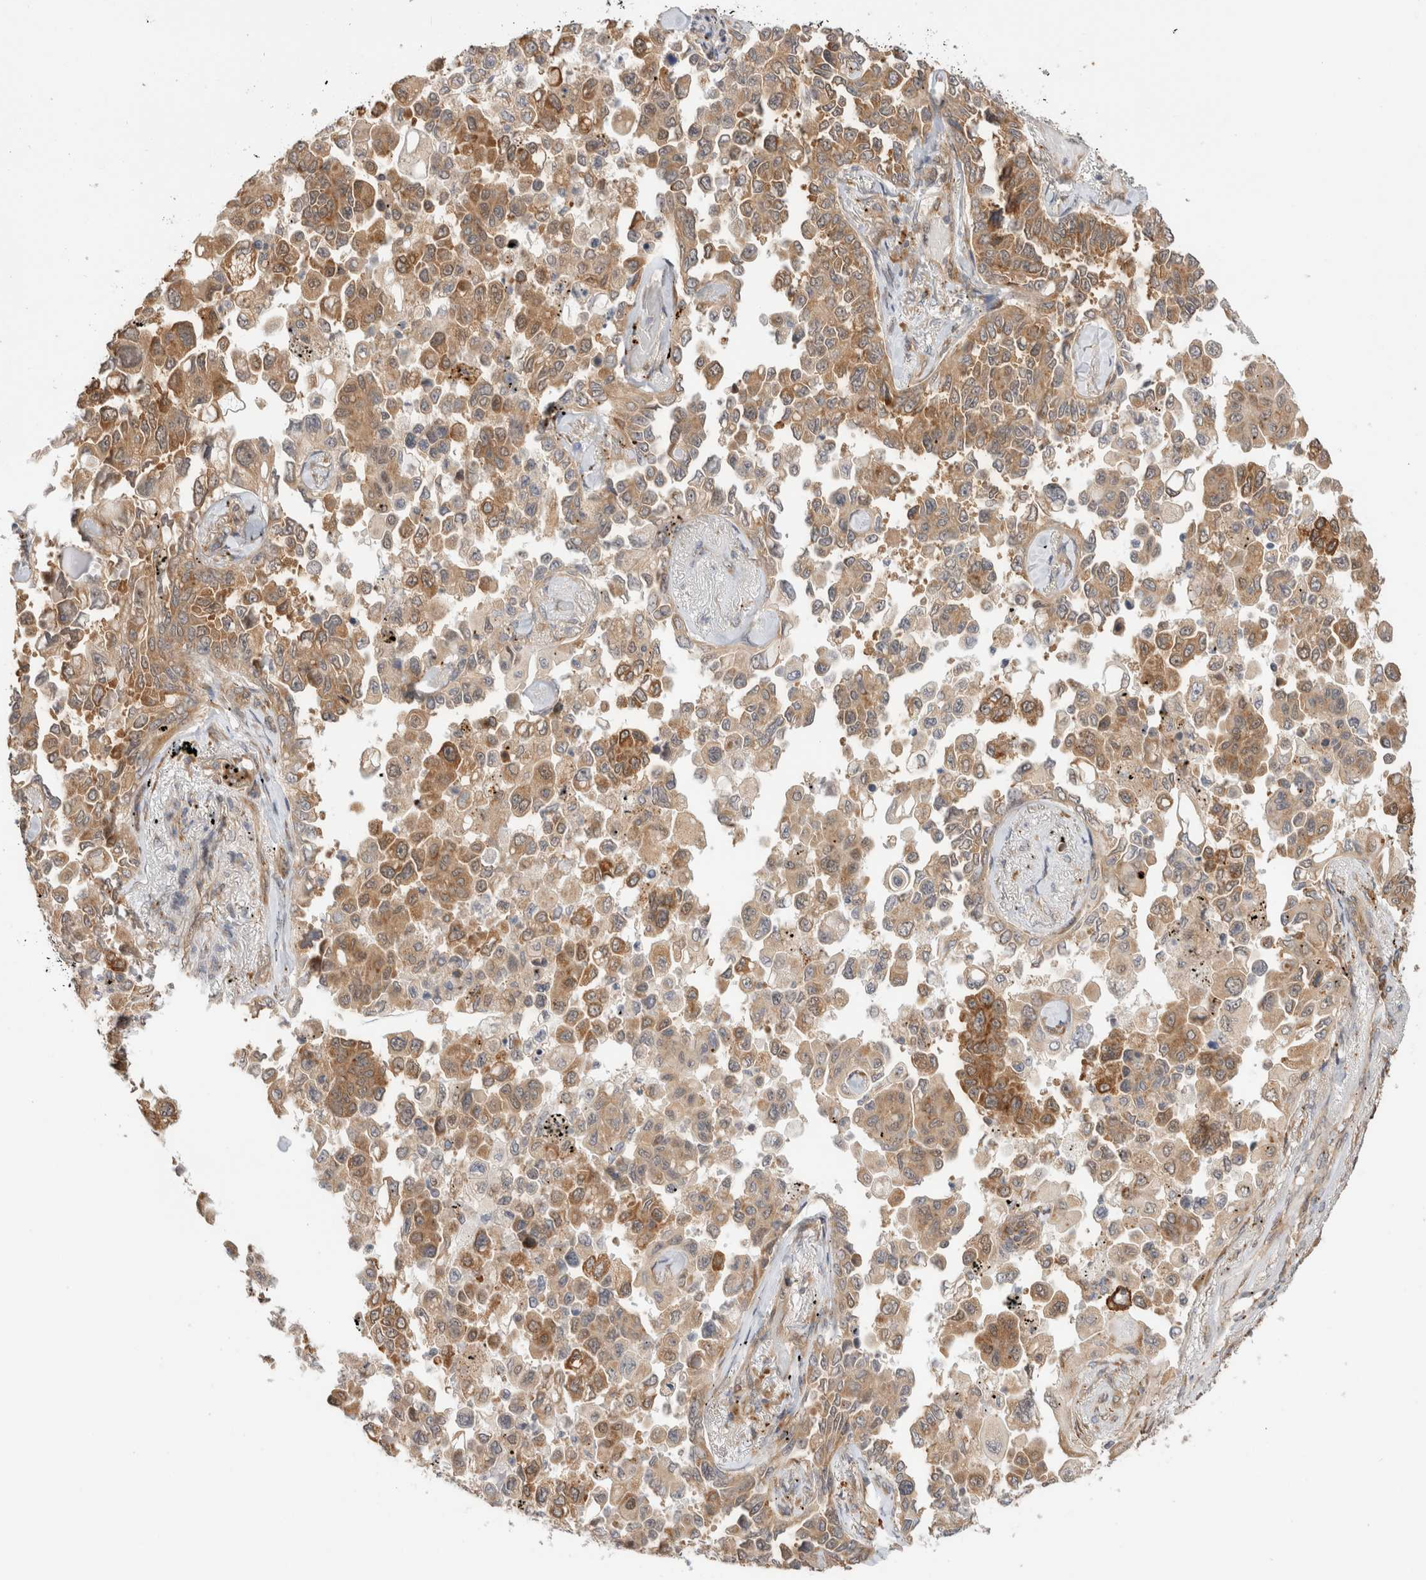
{"staining": {"intensity": "moderate", "quantity": ">75%", "location": "cytoplasmic/membranous"}, "tissue": "lung cancer", "cell_type": "Tumor cells", "image_type": "cancer", "snomed": [{"axis": "morphology", "description": "Adenocarcinoma, NOS"}, {"axis": "topography", "description": "Lung"}], "caption": "Immunohistochemistry micrograph of neoplastic tissue: adenocarcinoma (lung) stained using IHC displays medium levels of moderate protein expression localized specifically in the cytoplasmic/membranous of tumor cells, appearing as a cytoplasmic/membranous brown color.", "gene": "ACTL9", "patient": {"sex": "female", "age": 67}}